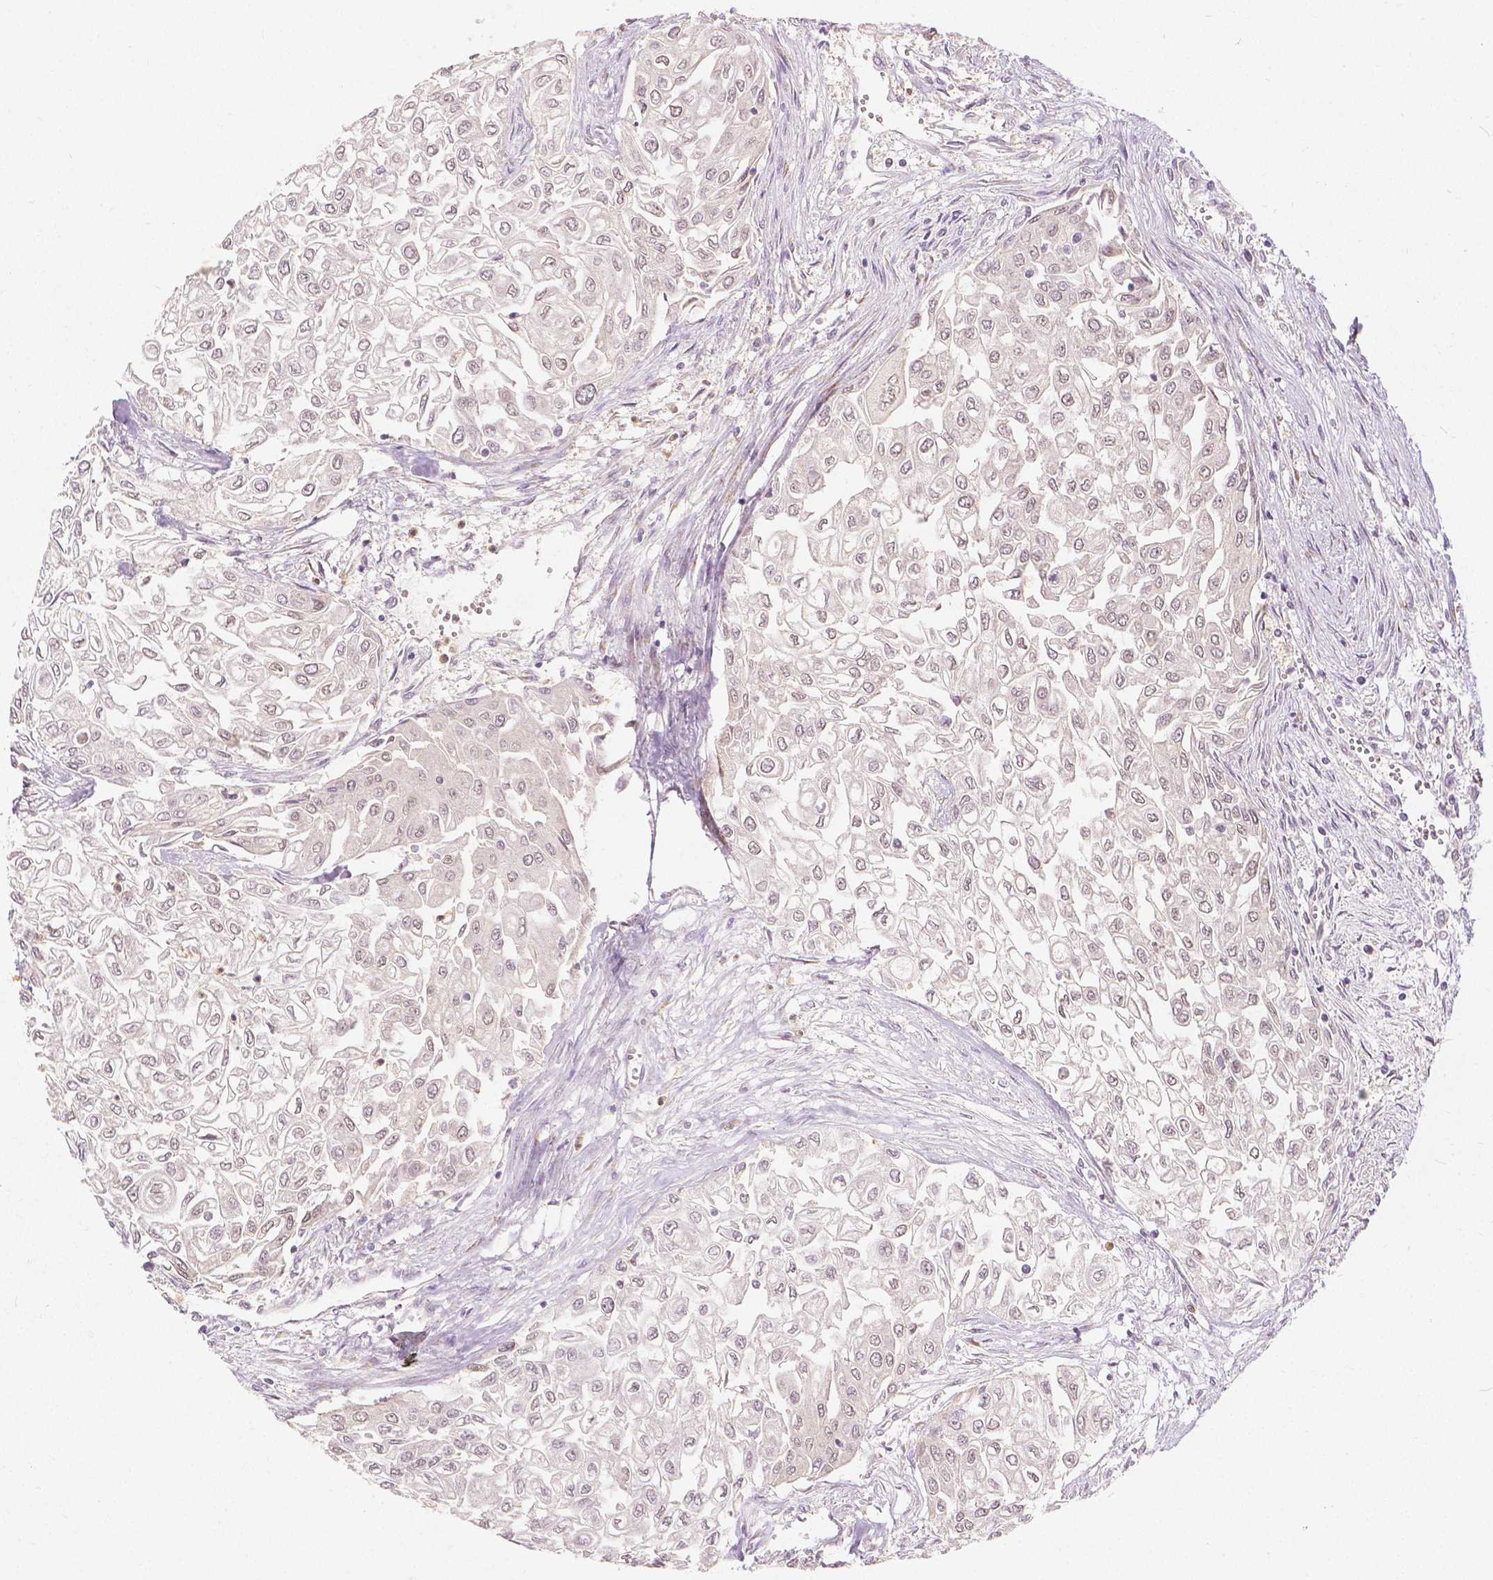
{"staining": {"intensity": "weak", "quantity": "<25%", "location": "nuclear"}, "tissue": "urothelial cancer", "cell_type": "Tumor cells", "image_type": "cancer", "snomed": [{"axis": "morphology", "description": "Urothelial carcinoma, High grade"}, {"axis": "topography", "description": "Urinary bladder"}], "caption": "Human high-grade urothelial carcinoma stained for a protein using immunohistochemistry (IHC) reveals no positivity in tumor cells.", "gene": "NAPRT", "patient": {"sex": "male", "age": 62}}